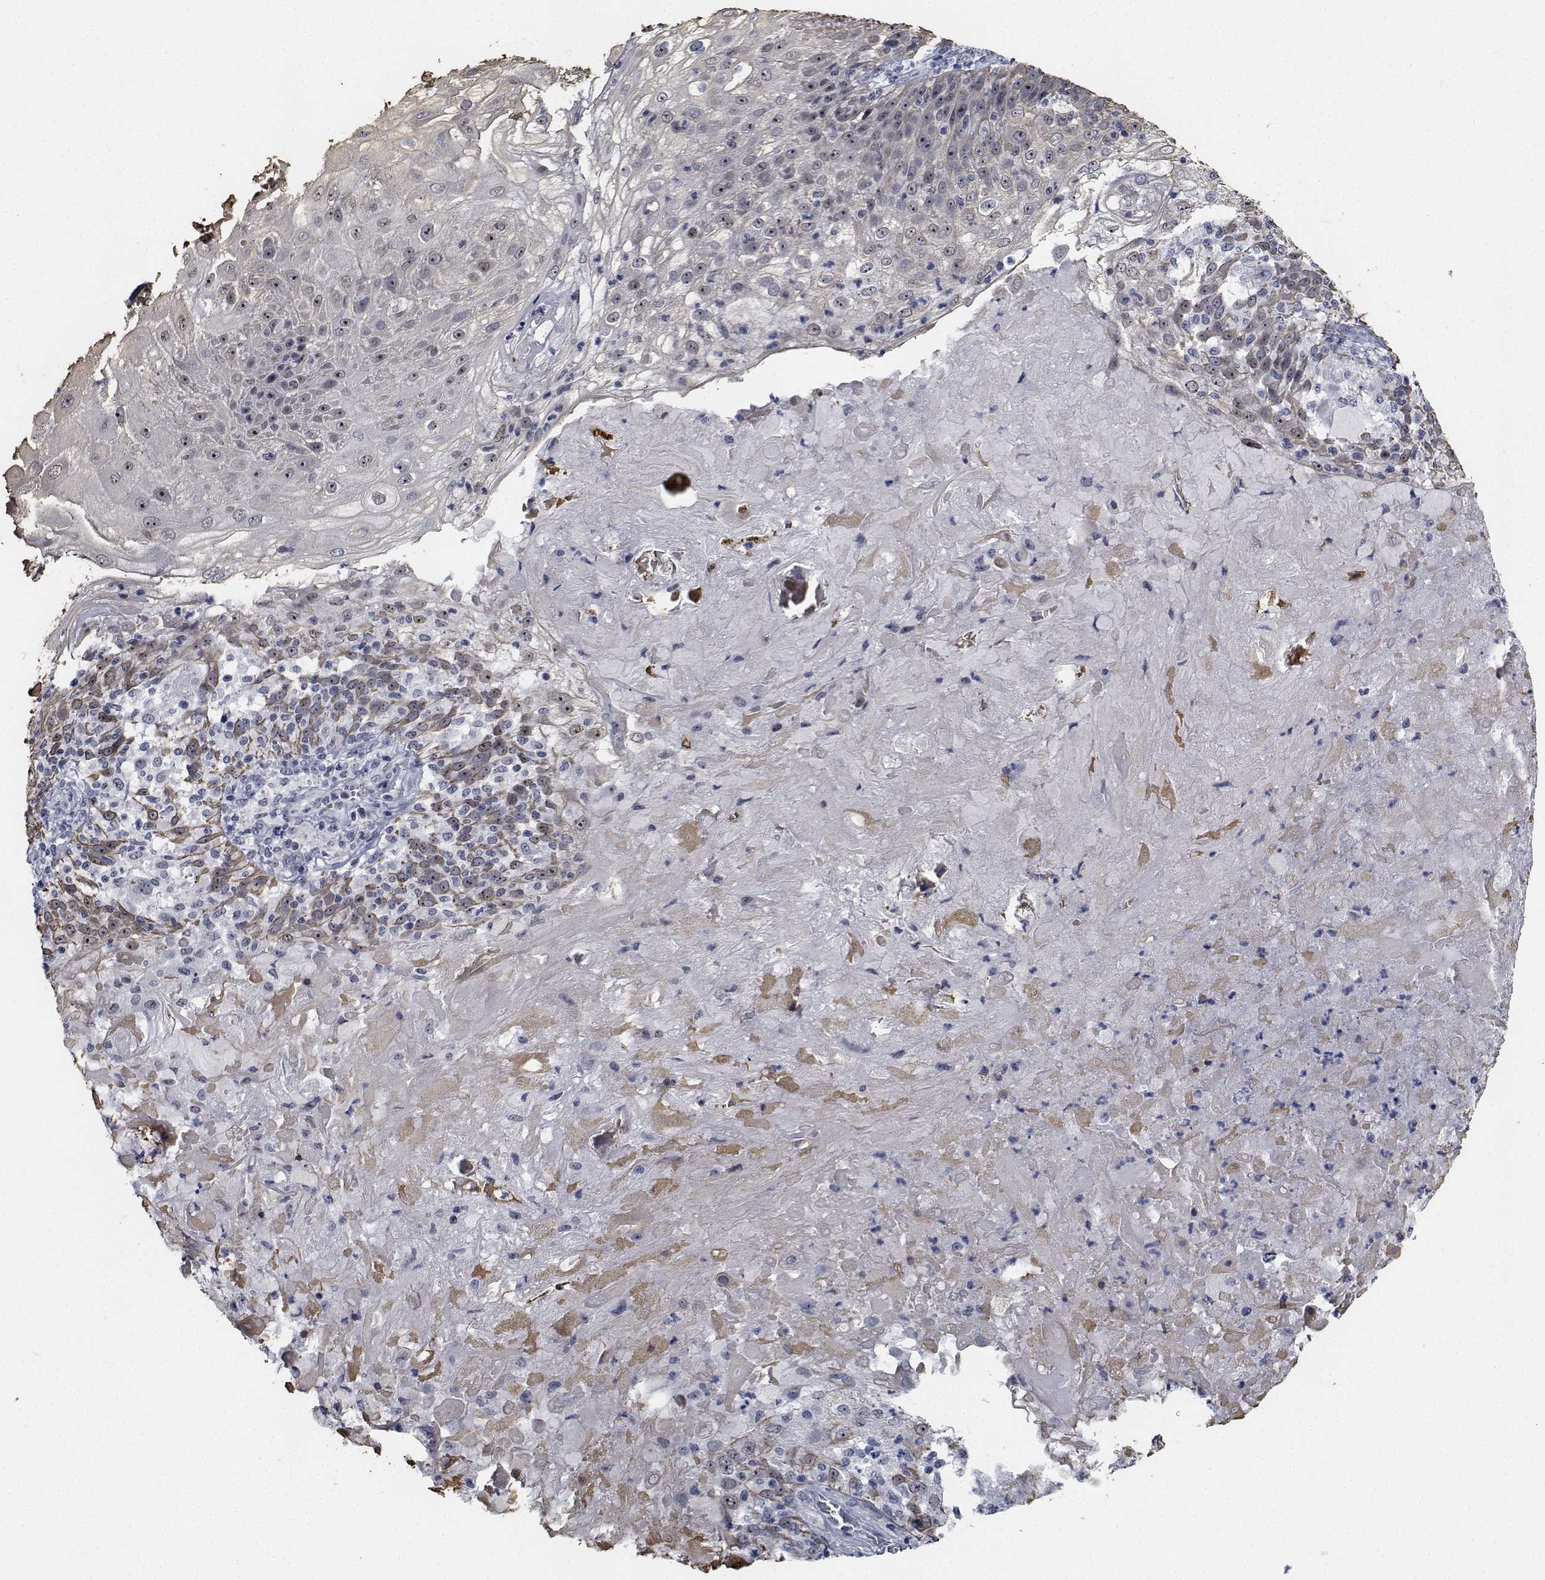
{"staining": {"intensity": "weak", "quantity": "25%-75%", "location": "nuclear"}, "tissue": "skin cancer", "cell_type": "Tumor cells", "image_type": "cancer", "snomed": [{"axis": "morphology", "description": "Normal tissue, NOS"}, {"axis": "morphology", "description": "Squamous cell carcinoma, NOS"}, {"axis": "topography", "description": "Skin"}], "caption": "Squamous cell carcinoma (skin) was stained to show a protein in brown. There is low levels of weak nuclear expression in approximately 25%-75% of tumor cells. (DAB IHC, brown staining for protein, blue staining for nuclei).", "gene": "NVL", "patient": {"sex": "female", "age": 83}}